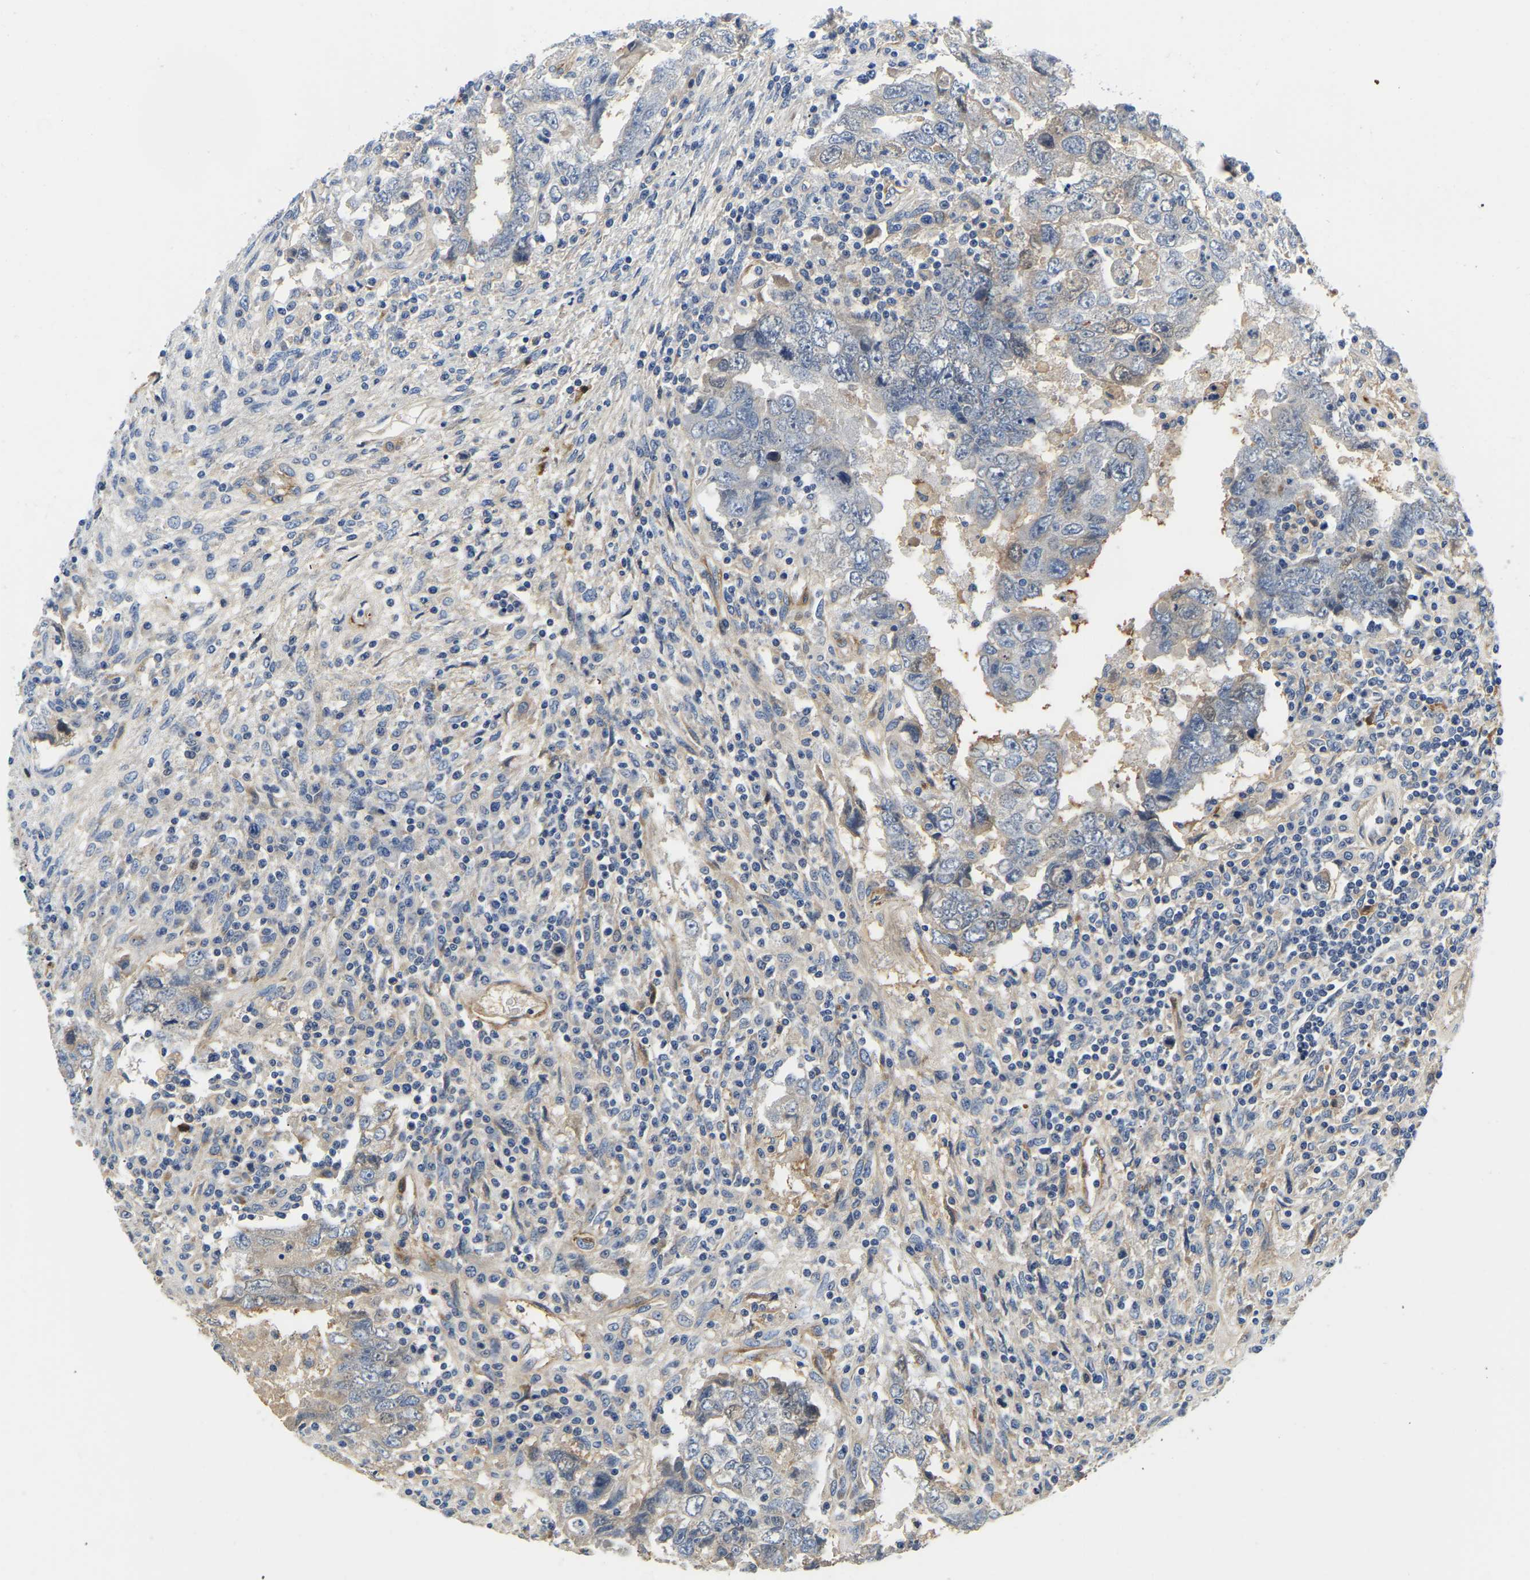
{"staining": {"intensity": "negative", "quantity": "none", "location": "none"}, "tissue": "testis cancer", "cell_type": "Tumor cells", "image_type": "cancer", "snomed": [{"axis": "morphology", "description": "Carcinoma, Embryonal, NOS"}, {"axis": "topography", "description": "Testis"}], "caption": "This is a image of immunohistochemistry staining of testis embryonal carcinoma, which shows no staining in tumor cells.", "gene": "LIAS", "patient": {"sex": "male", "age": 26}}